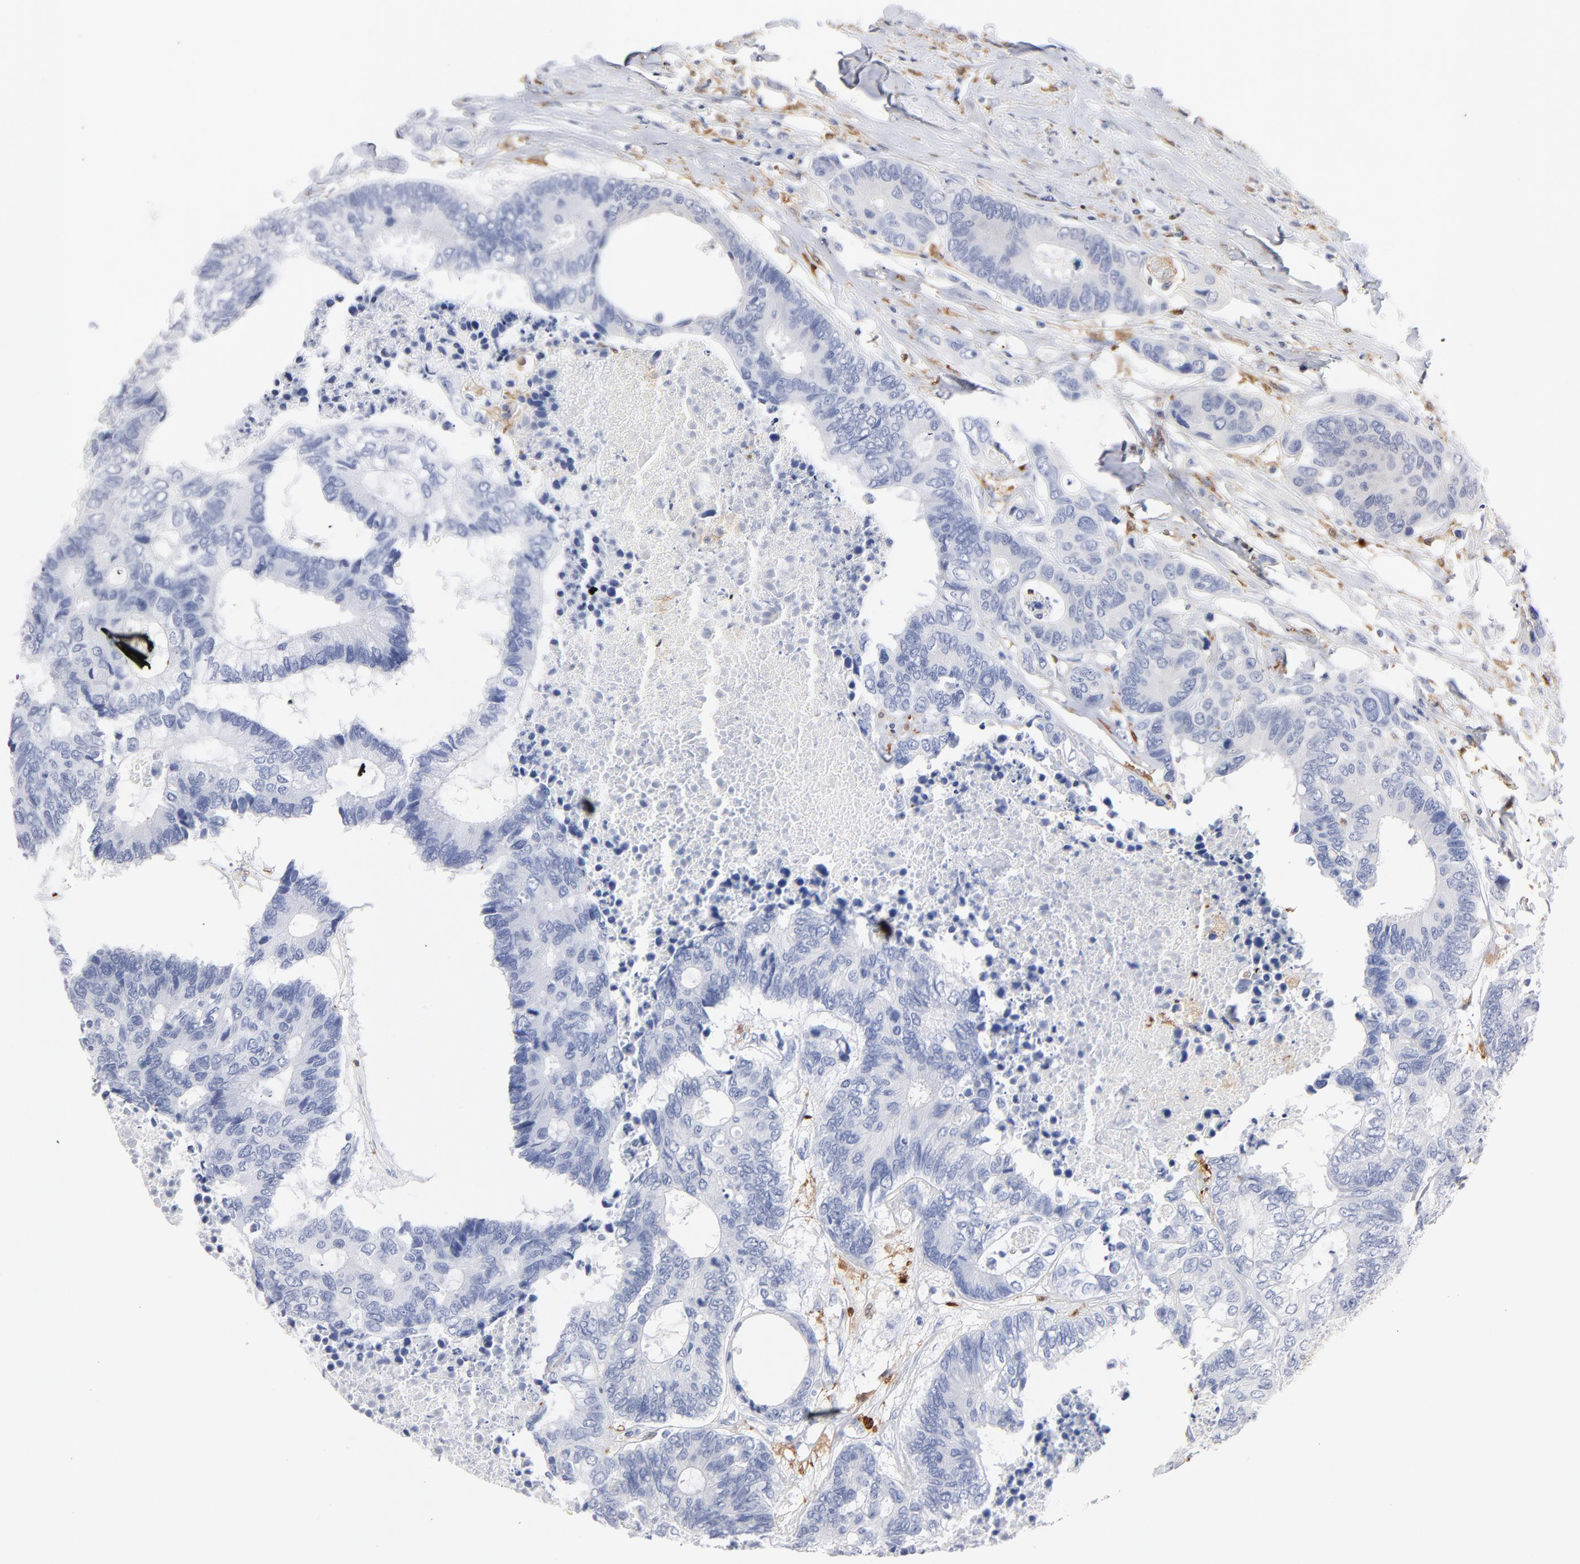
{"staining": {"intensity": "negative", "quantity": "none", "location": "none"}, "tissue": "colorectal cancer", "cell_type": "Tumor cells", "image_type": "cancer", "snomed": [{"axis": "morphology", "description": "Adenocarcinoma, NOS"}, {"axis": "topography", "description": "Rectum"}], "caption": "Immunohistochemical staining of human adenocarcinoma (colorectal) exhibits no significant positivity in tumor cells.", "gene": "IFIT2", "patient": {"sex": "male", "age": 55}}